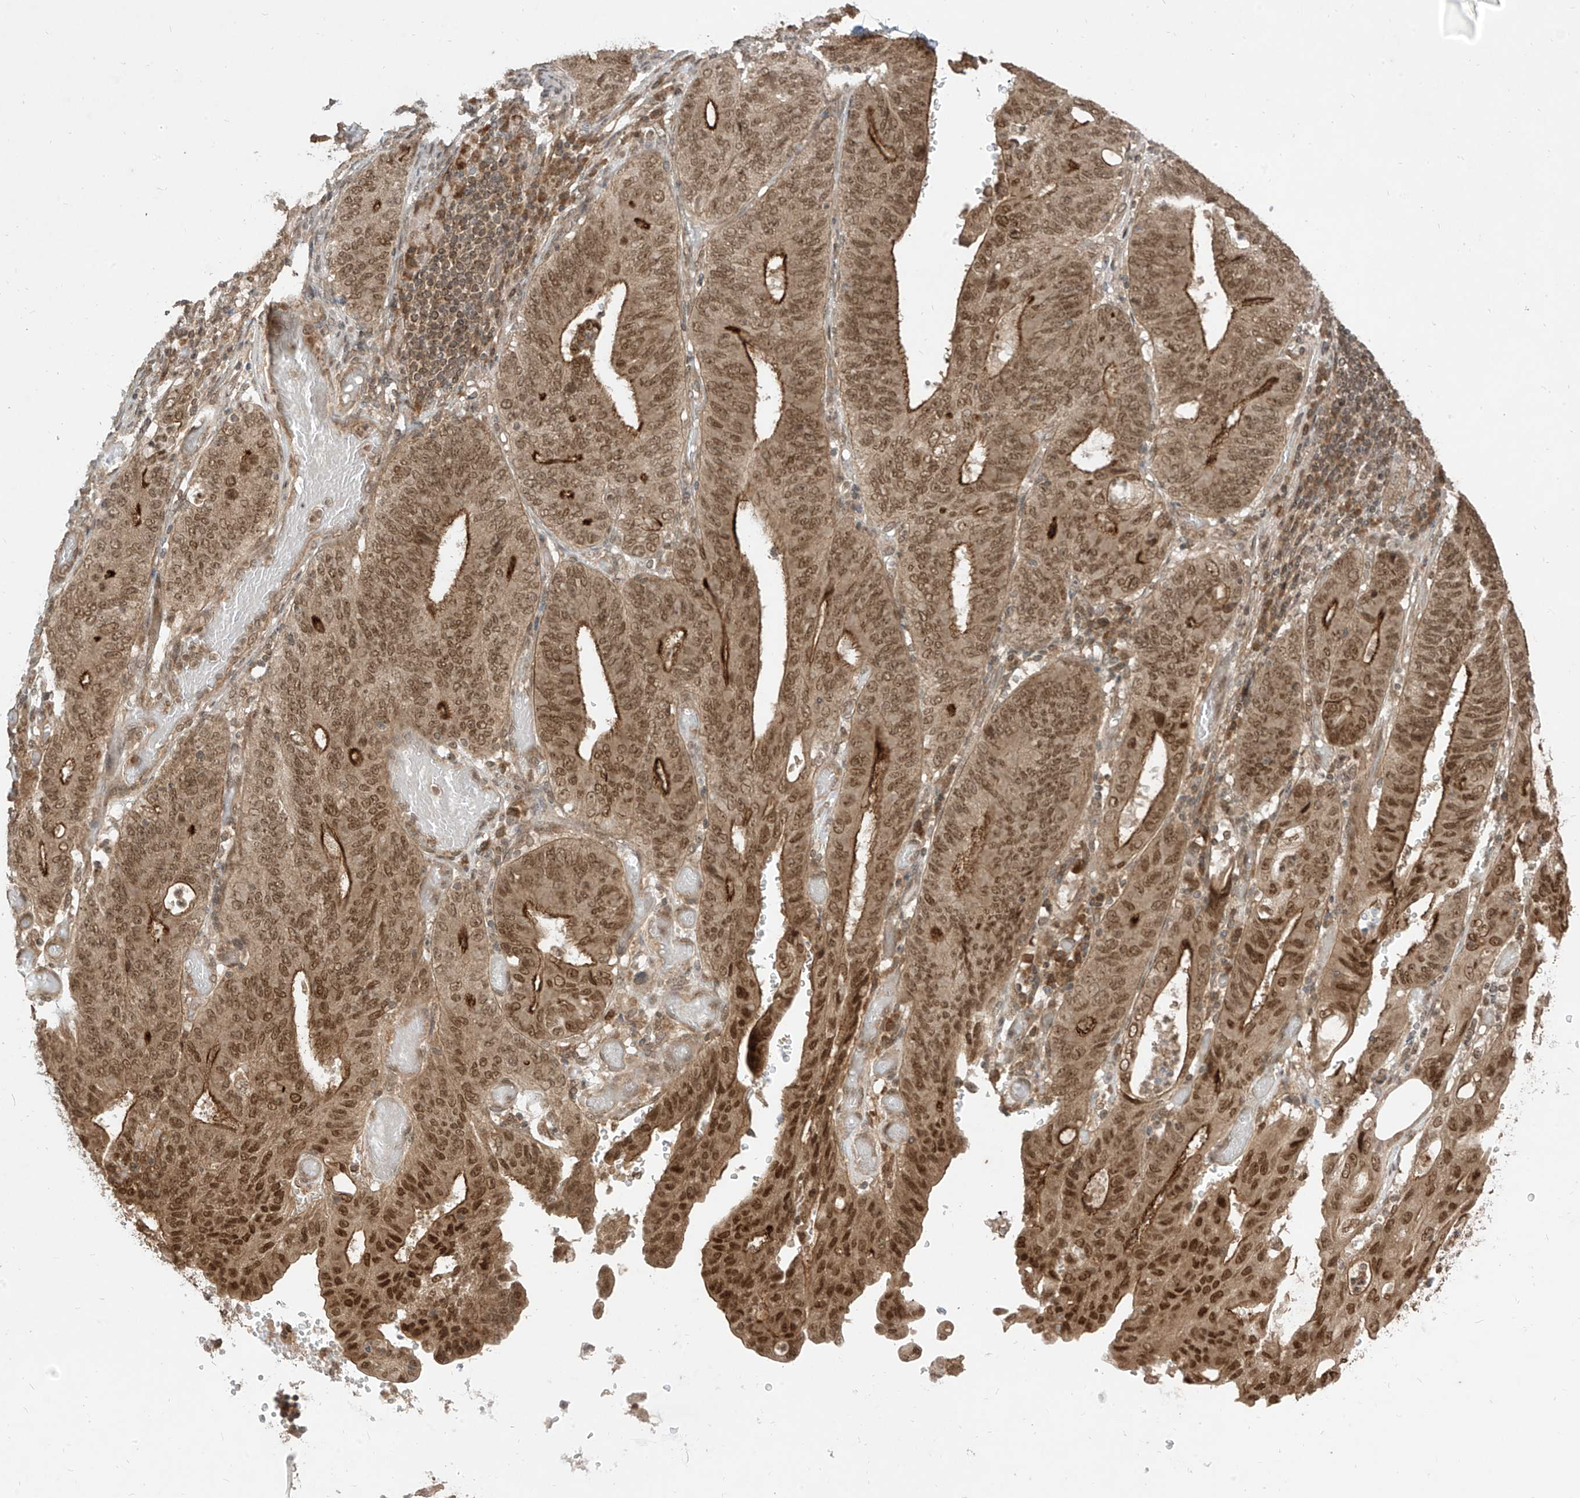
{"staining": {"intensity": "moderate", "quantity": ">75%", "location": "cytoplasmic/membranous,nuclear"}, "tissue": "stomach cancer", "cell_type": "Tumor cells", "image_type": "cancer", "snomed": [{"axis": "morphology", "description": "Adenocarcinoma, NOS"}, {"axis": "topography", "description": "Stomach"}], "caption": "Stomach adenocarcinoma stained for a protein displays moderate cytoplasmic/membranous and nuclear positivity in tumor cells.", "gene": "LCOR", "patient": {"sex": "female", "age": 73}}